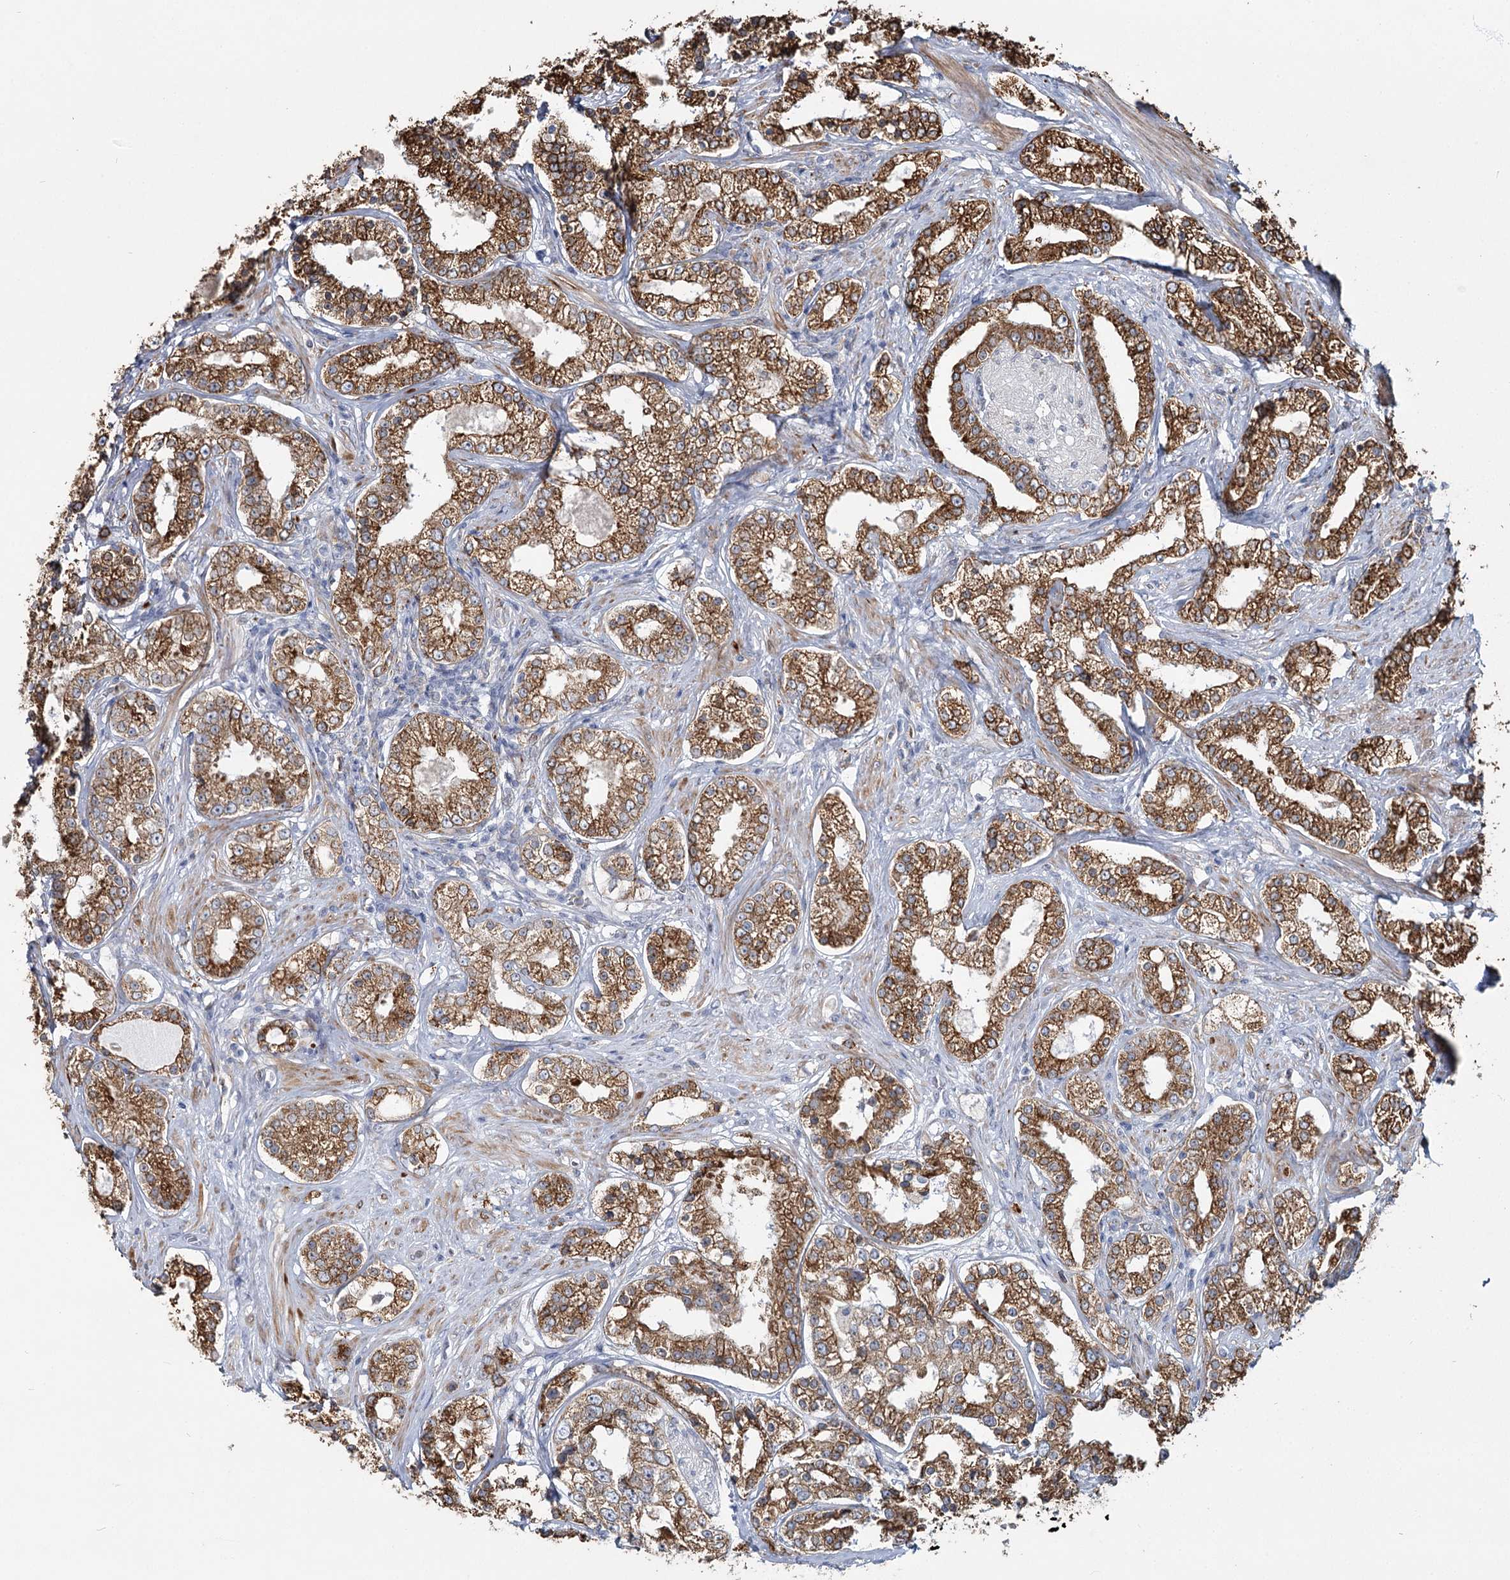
{"staining": {"intensity": "strong", "quantity": ">75%", "location": "cytoplasmic/membranous"}, "tissue": "prostate cancer", "cell_type": "Tumor cells", "image_type": "cancer", "snomed": [{"axis": "morphology", "description": "Normal tissue, NOS"}, {"axis": "morphology", "description": "Adenocarcinoma, High grade"}, {"axis": "topography", "description": "Prostate"}], "caption": "Tumor cells reveal strong cytoplasmic/membranous staining in about >75% of cells in adenocarcinoma (high-grade) (prostate).", "gene": "ZCCHC9", "patient": {"sex": "male", "age": 83}}